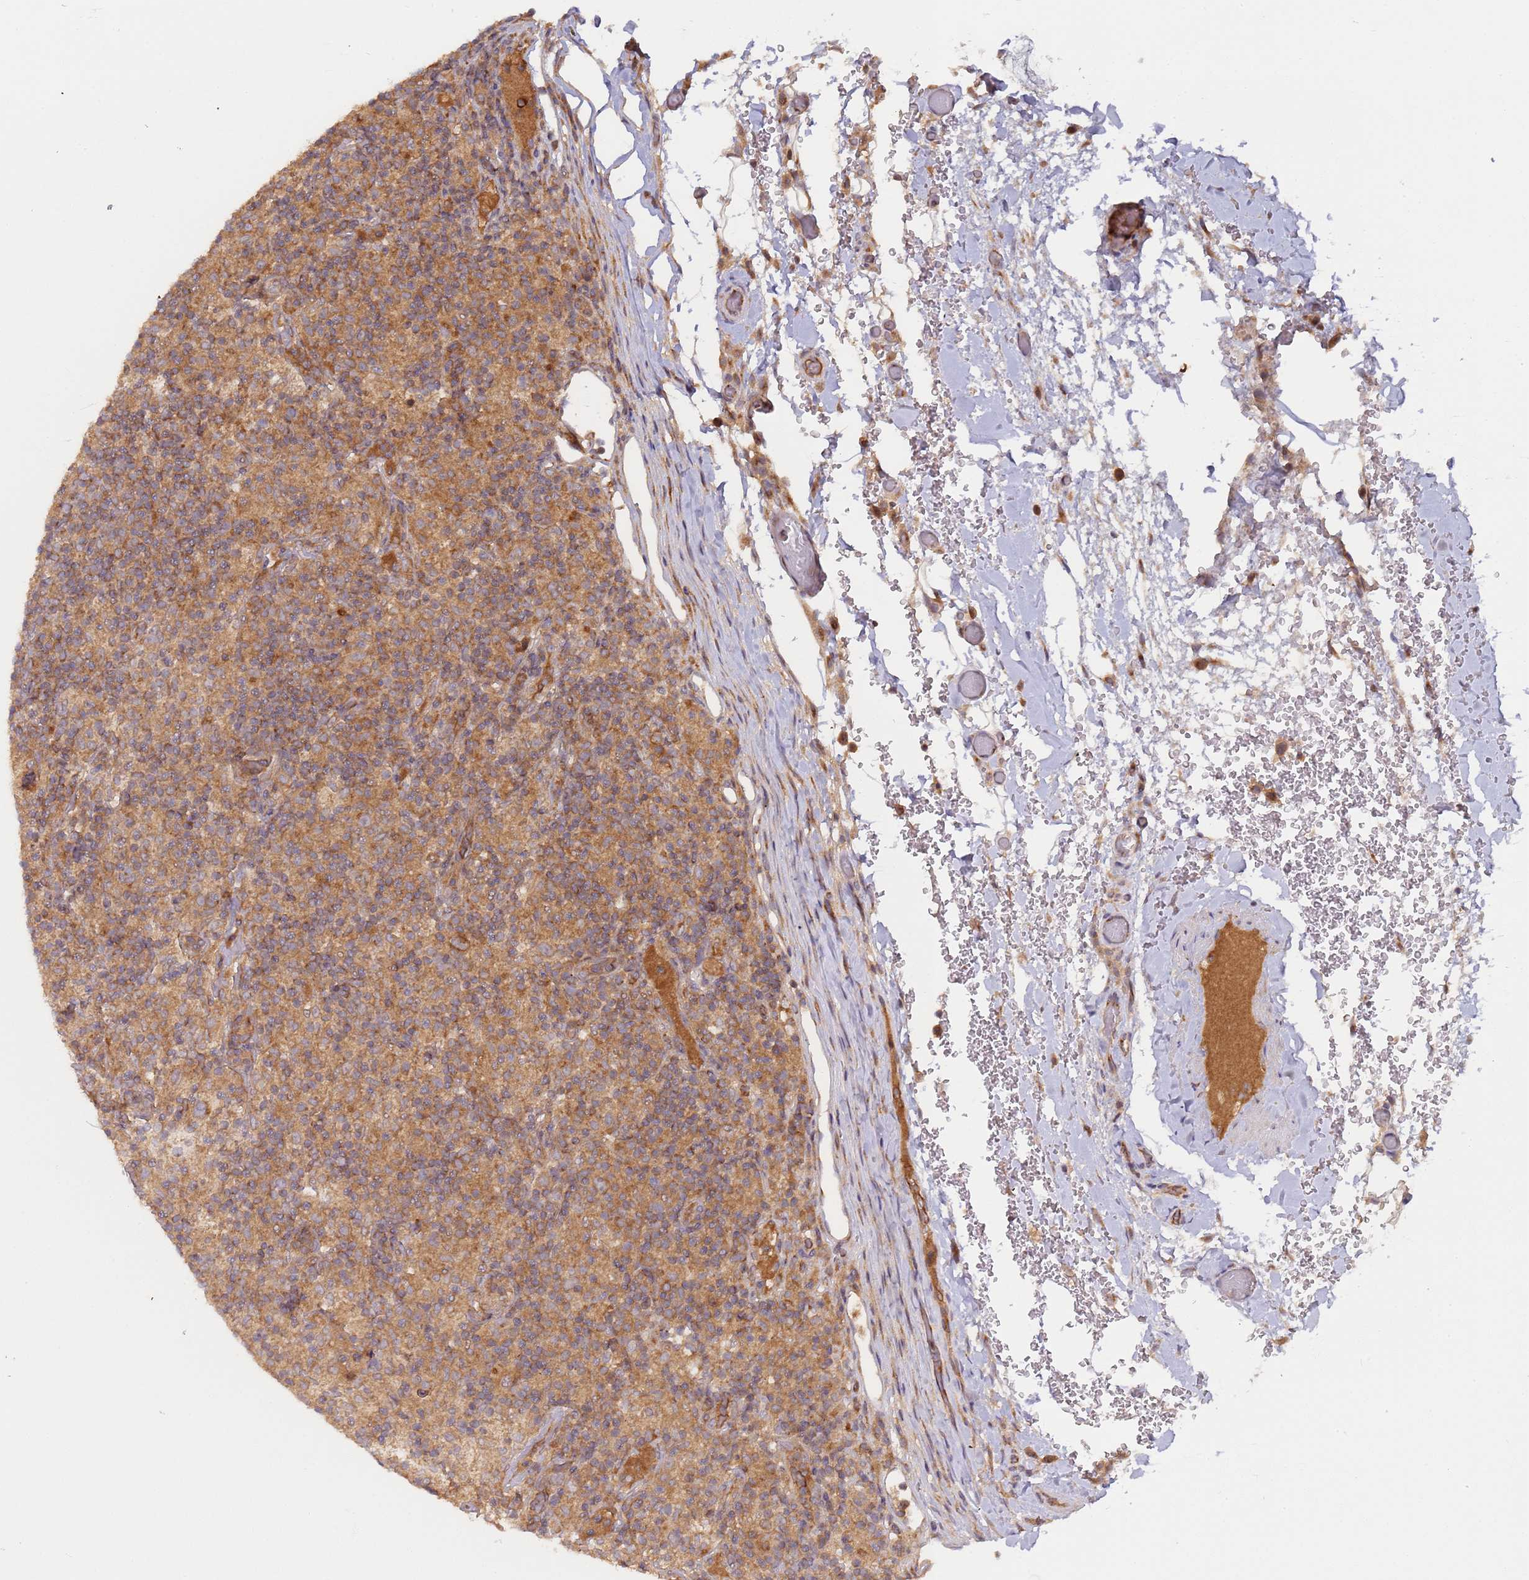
{"staining": {"intensity": "moderate", "quantity": ">75%", "location": "cytoplasmic/membranous"}, "tissue": "lymphoma", "cell_type": "Tumor cells", "image_type": "cancer", "snomed": [{"axis": "morphology", "description": "Hodgkin's disease, NOS"}, {"axis": "topography", "description": "Lymph node"}], "caption": "Protein staining of Hodgkin's disease tissue exhibits moderate cytoplasmic/membranous staining in about >75% of tumor cells.", "gene": "OR5A2", "patient": {"sex": "male", "age": 70}}